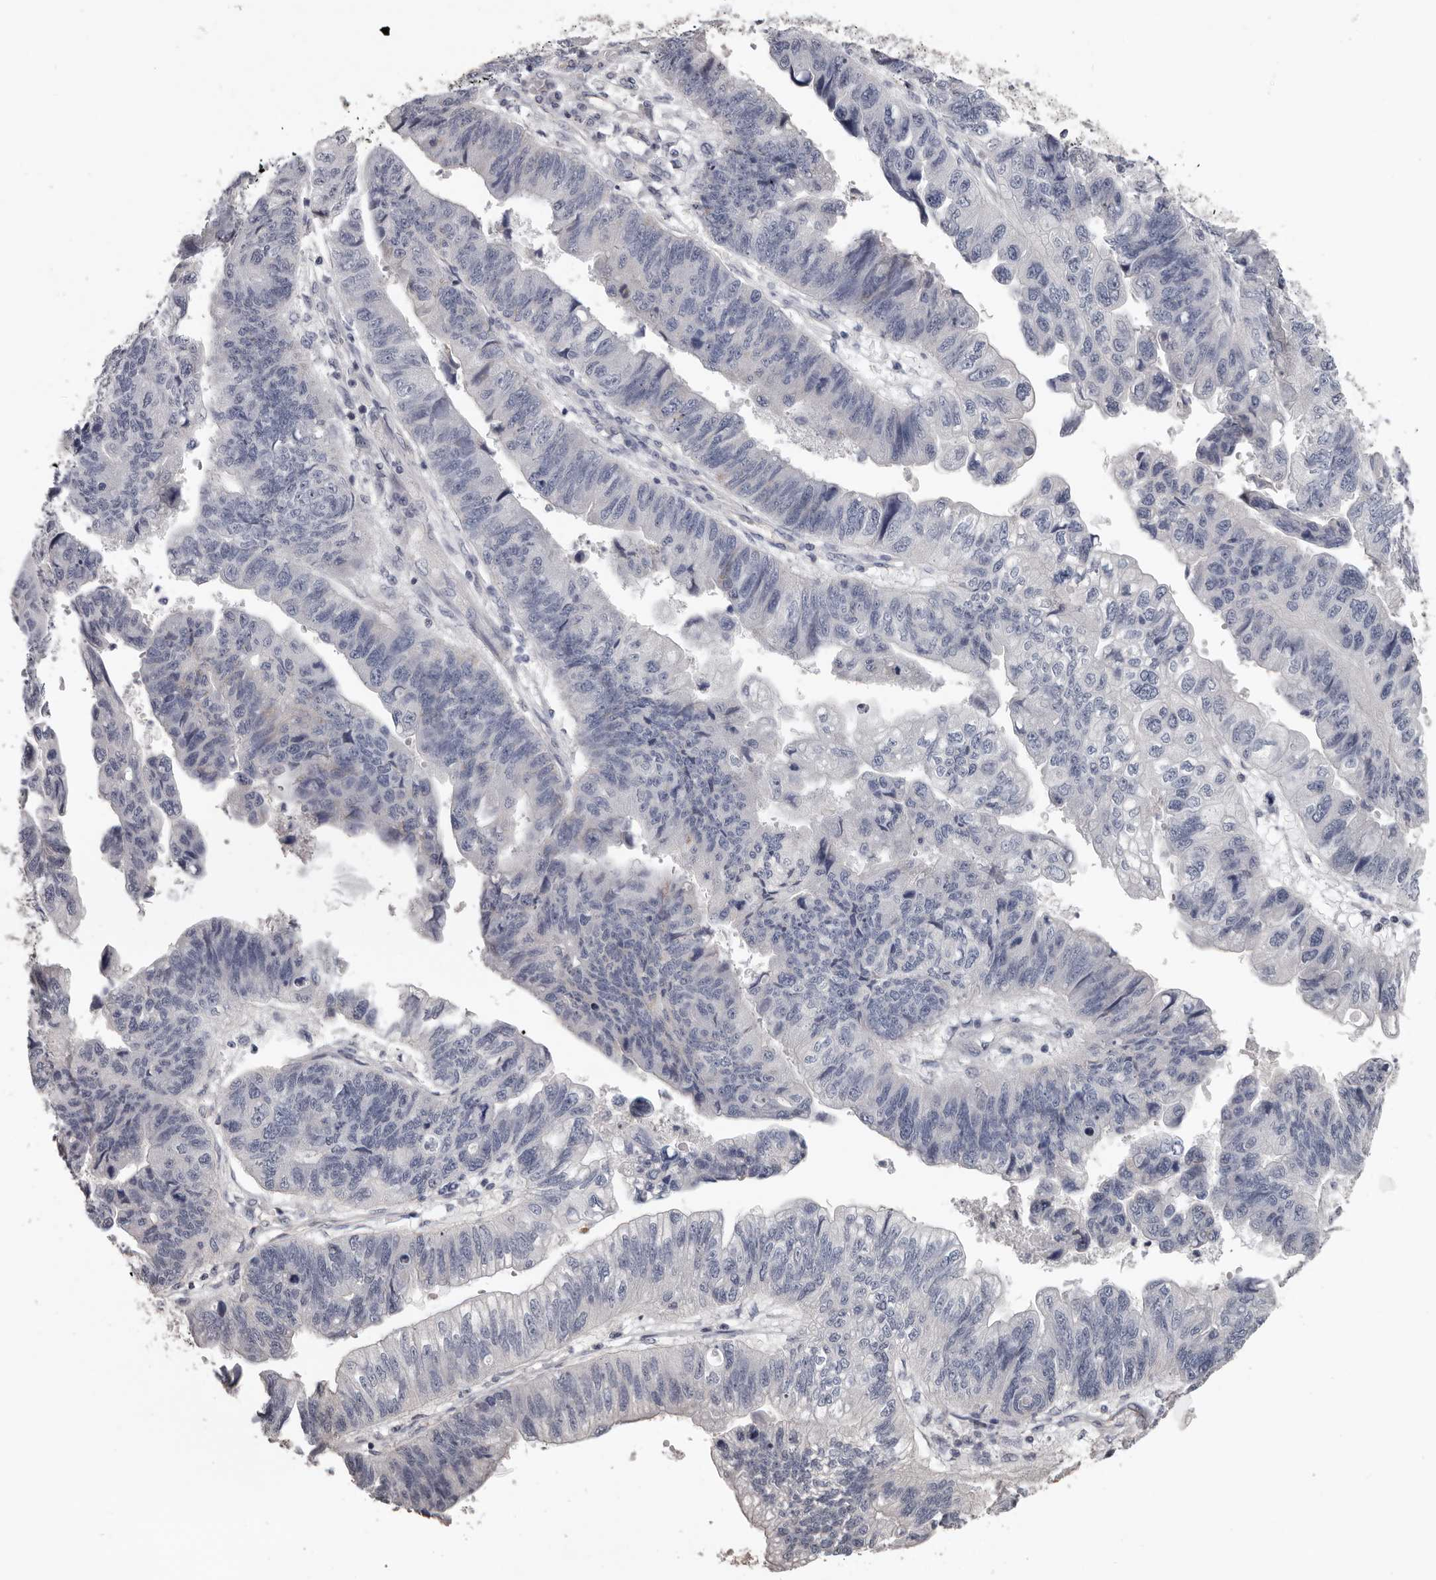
{"staining": {"intensity": "negative", "quantity": "none", "location": "none"}, "tissue": "stomach cancer", "cell_type": "Tumor cells", "image_type": "cancer", "snomed": [{"axis": "morphology", "description": "Adenocarcinoma, NOS"}, {"axis": "topography", "description": "Stomach"}], "caption": "This is an immunohistochemistry (IHC) histopathology image of stomach adenocarcinoma. There is no expression in tumor cells.", "gene": "RNF217", "patient": {"sex": "male", "age": 59}}